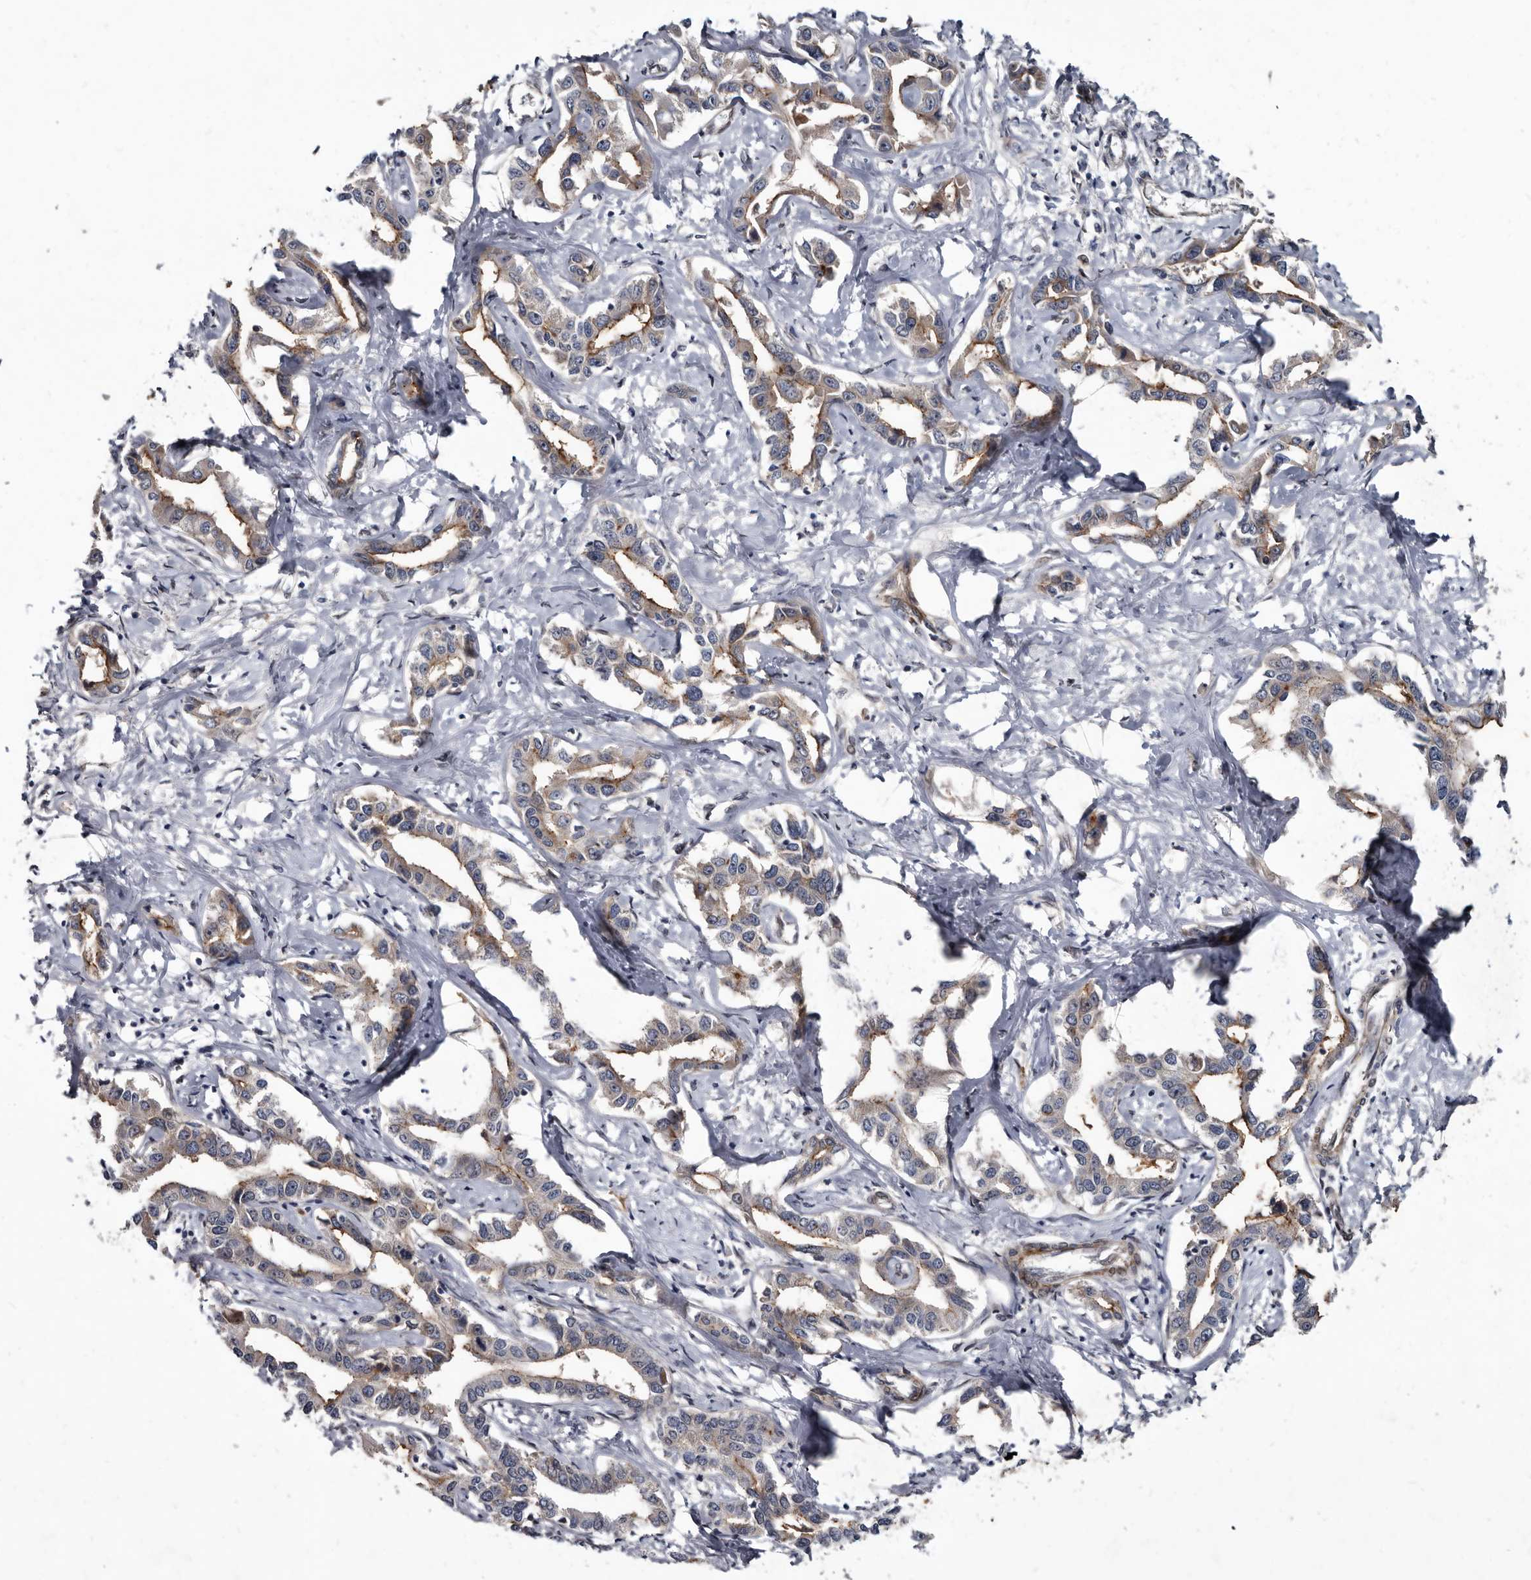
{"staining": {"intensity": "weak", "quantity": "25%-75%", "location": "cytoplasmic/membranous"}, "tissue": "liver cancer", "cell_type": "Tumor cells", "image_type": "cancer", "snomed": [{"axis": "morphology", "description": "Cholangiocarcinoma"}, {"axis": "topography", "description": "Liver"}], "caption": "Protein staining reveals weak cytoplasmic/membranous staining in about 25%-75% of tumor cells in liver cholangiocarcinoma.", "gene": "PROM1", "patient": {"sex": "male", "age": 59}}